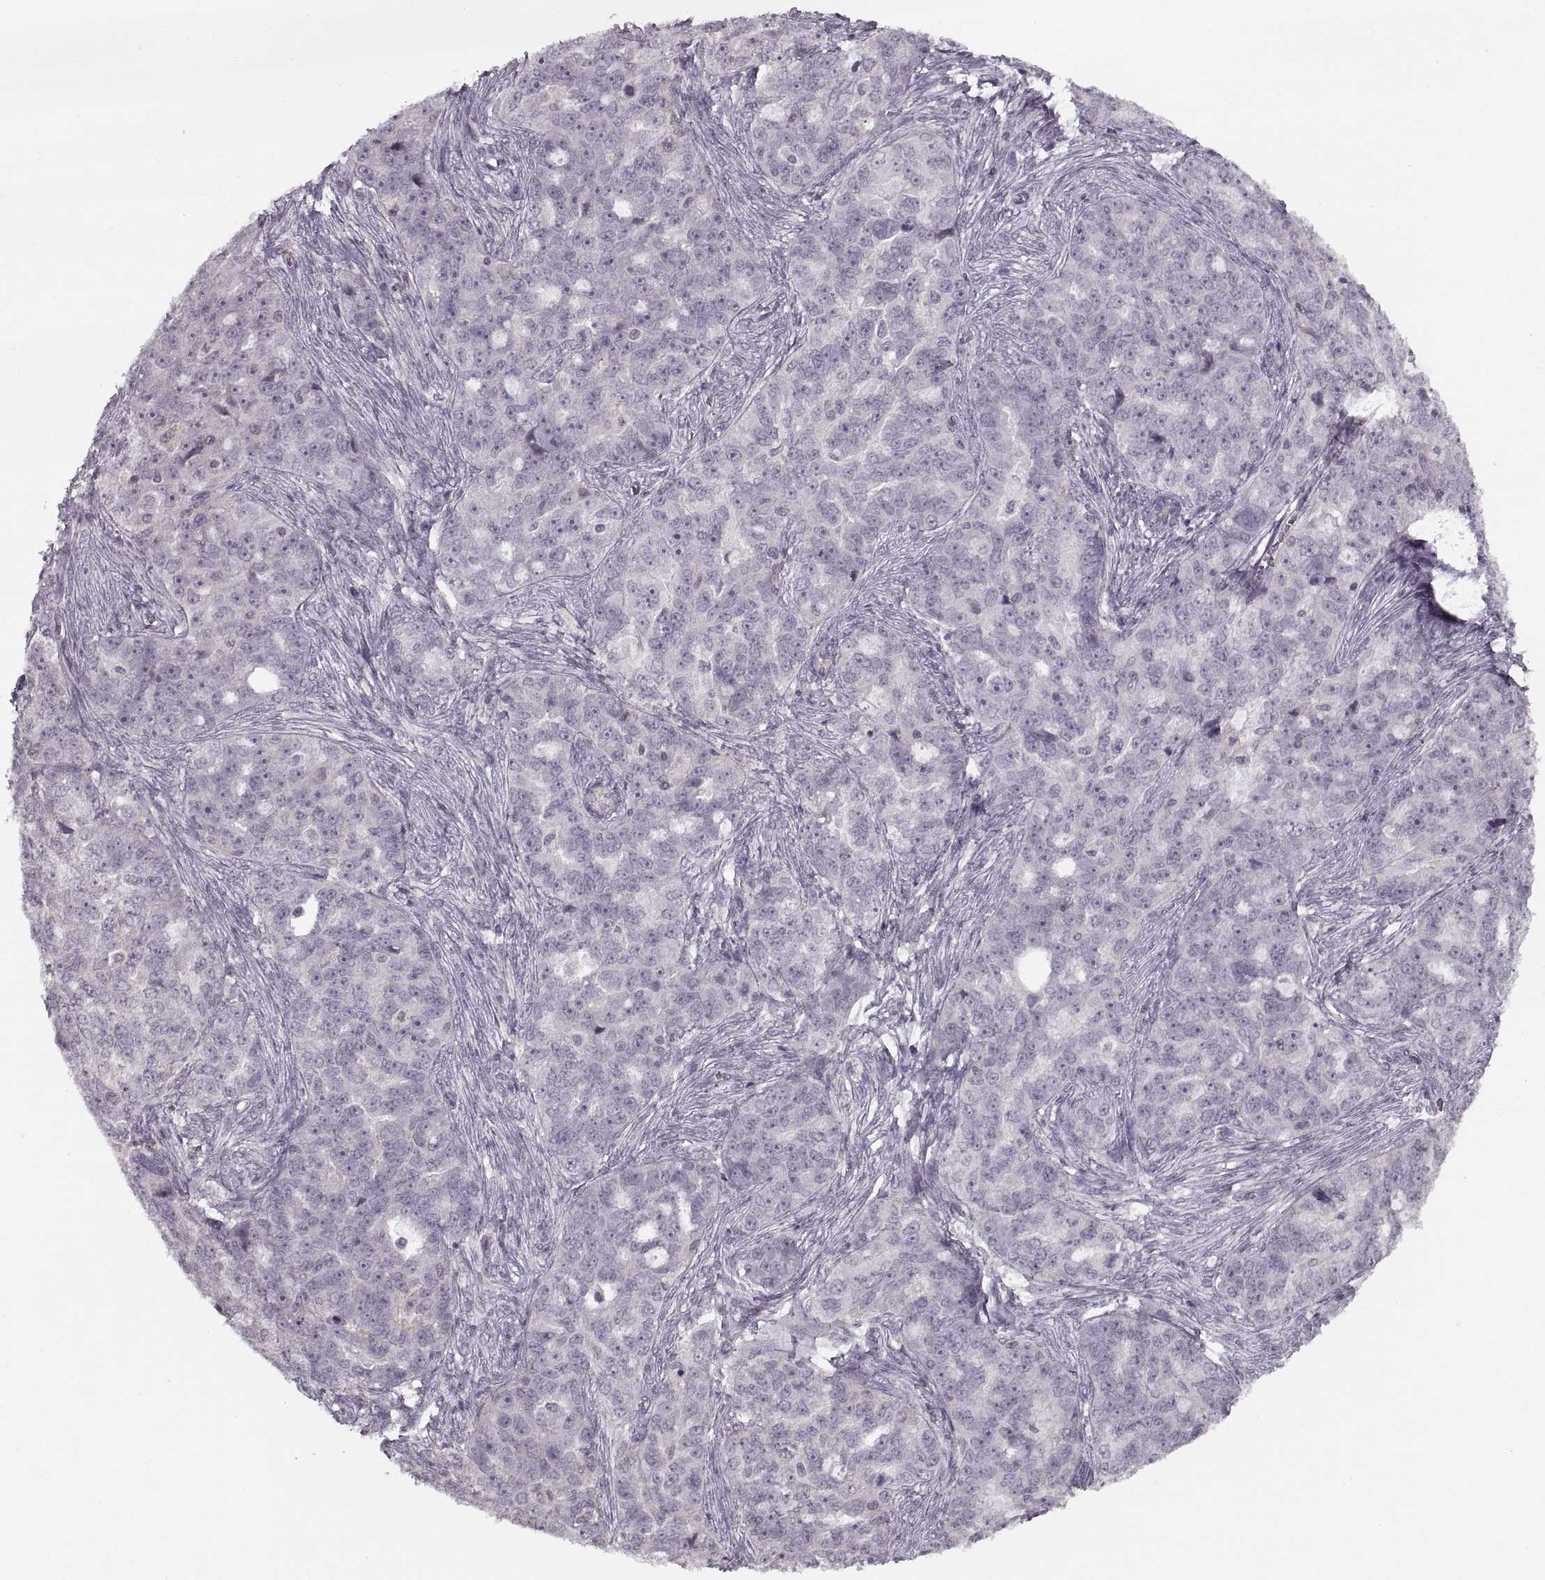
{"staining": {"intensity": "negative", "quantity": "none", "location": "none"}, "tissue": "ovarian cancer", "cell_type": "Tumor cells", "image_type": "cancer", "snomed": [{"axis": "morphology", "description": "Cystadenocarcinoma, serous, NOS"}, {"axis": "topography", "description": "Ovary"}], "caption": "Tumor cells show no significant protein expression in ovarian cancer (serous cystadenocarcinoma).", "gene": "LUZP2", "patient": {"sex": "female", "age": 51}}